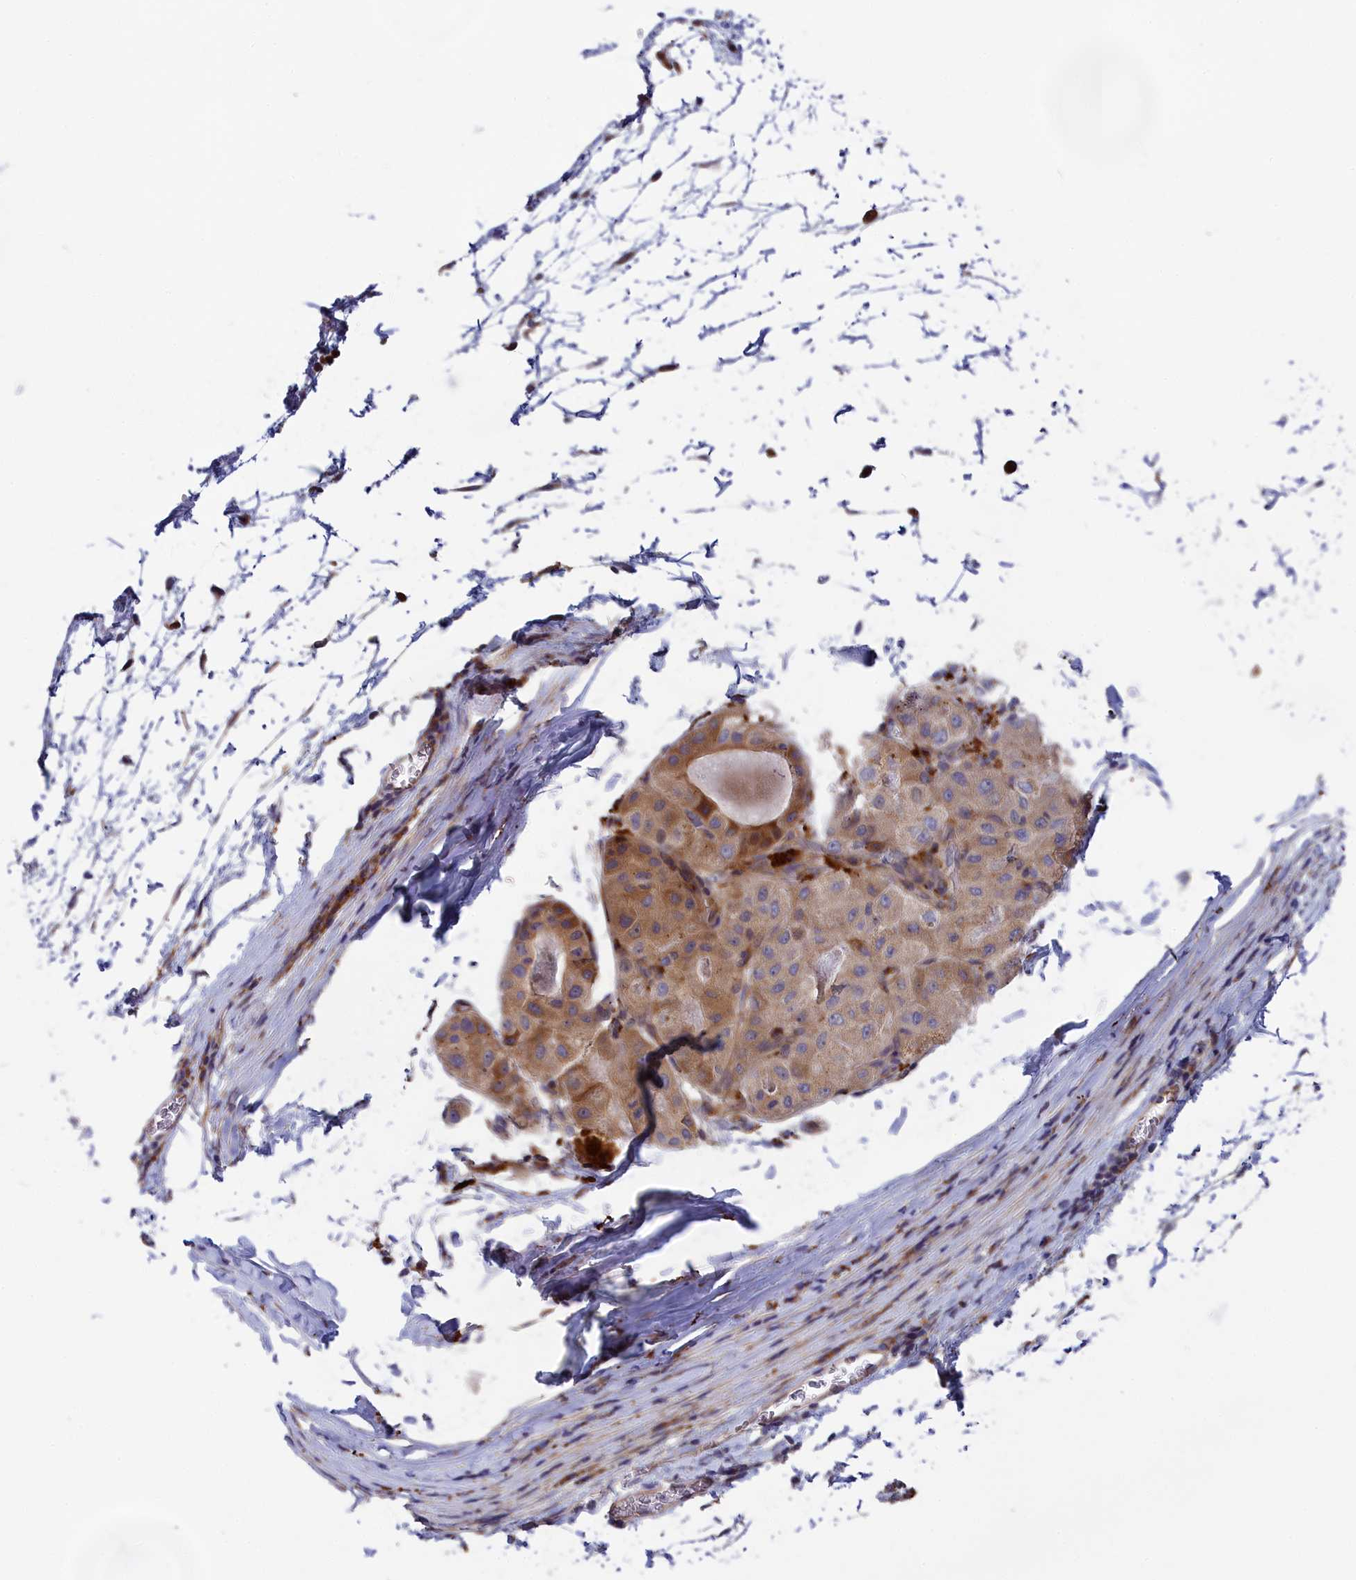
{"staining": {"intensity": "moderate", "quantity": ">75%", "location": "cytoplasmic/membranous"}, "tissue": "liver cancer", "cell_type": "Tumor cells", "image_type": "cancer", "snomed": [{"axis": "morphology", "description": "Carcinoma, Hepatocellular, NOS"}, {"axis": "topography", "description": "Liver"}], "caption": "Liver hepatocellular carcinoma stained with DAB immunohistochemistry displays medium levels of moderate cytoplasmic/membranous positivity in approximately >75% of tumor cells.", "gene": "BLTP2", "patient": {"sex": "male", "age": 80}}